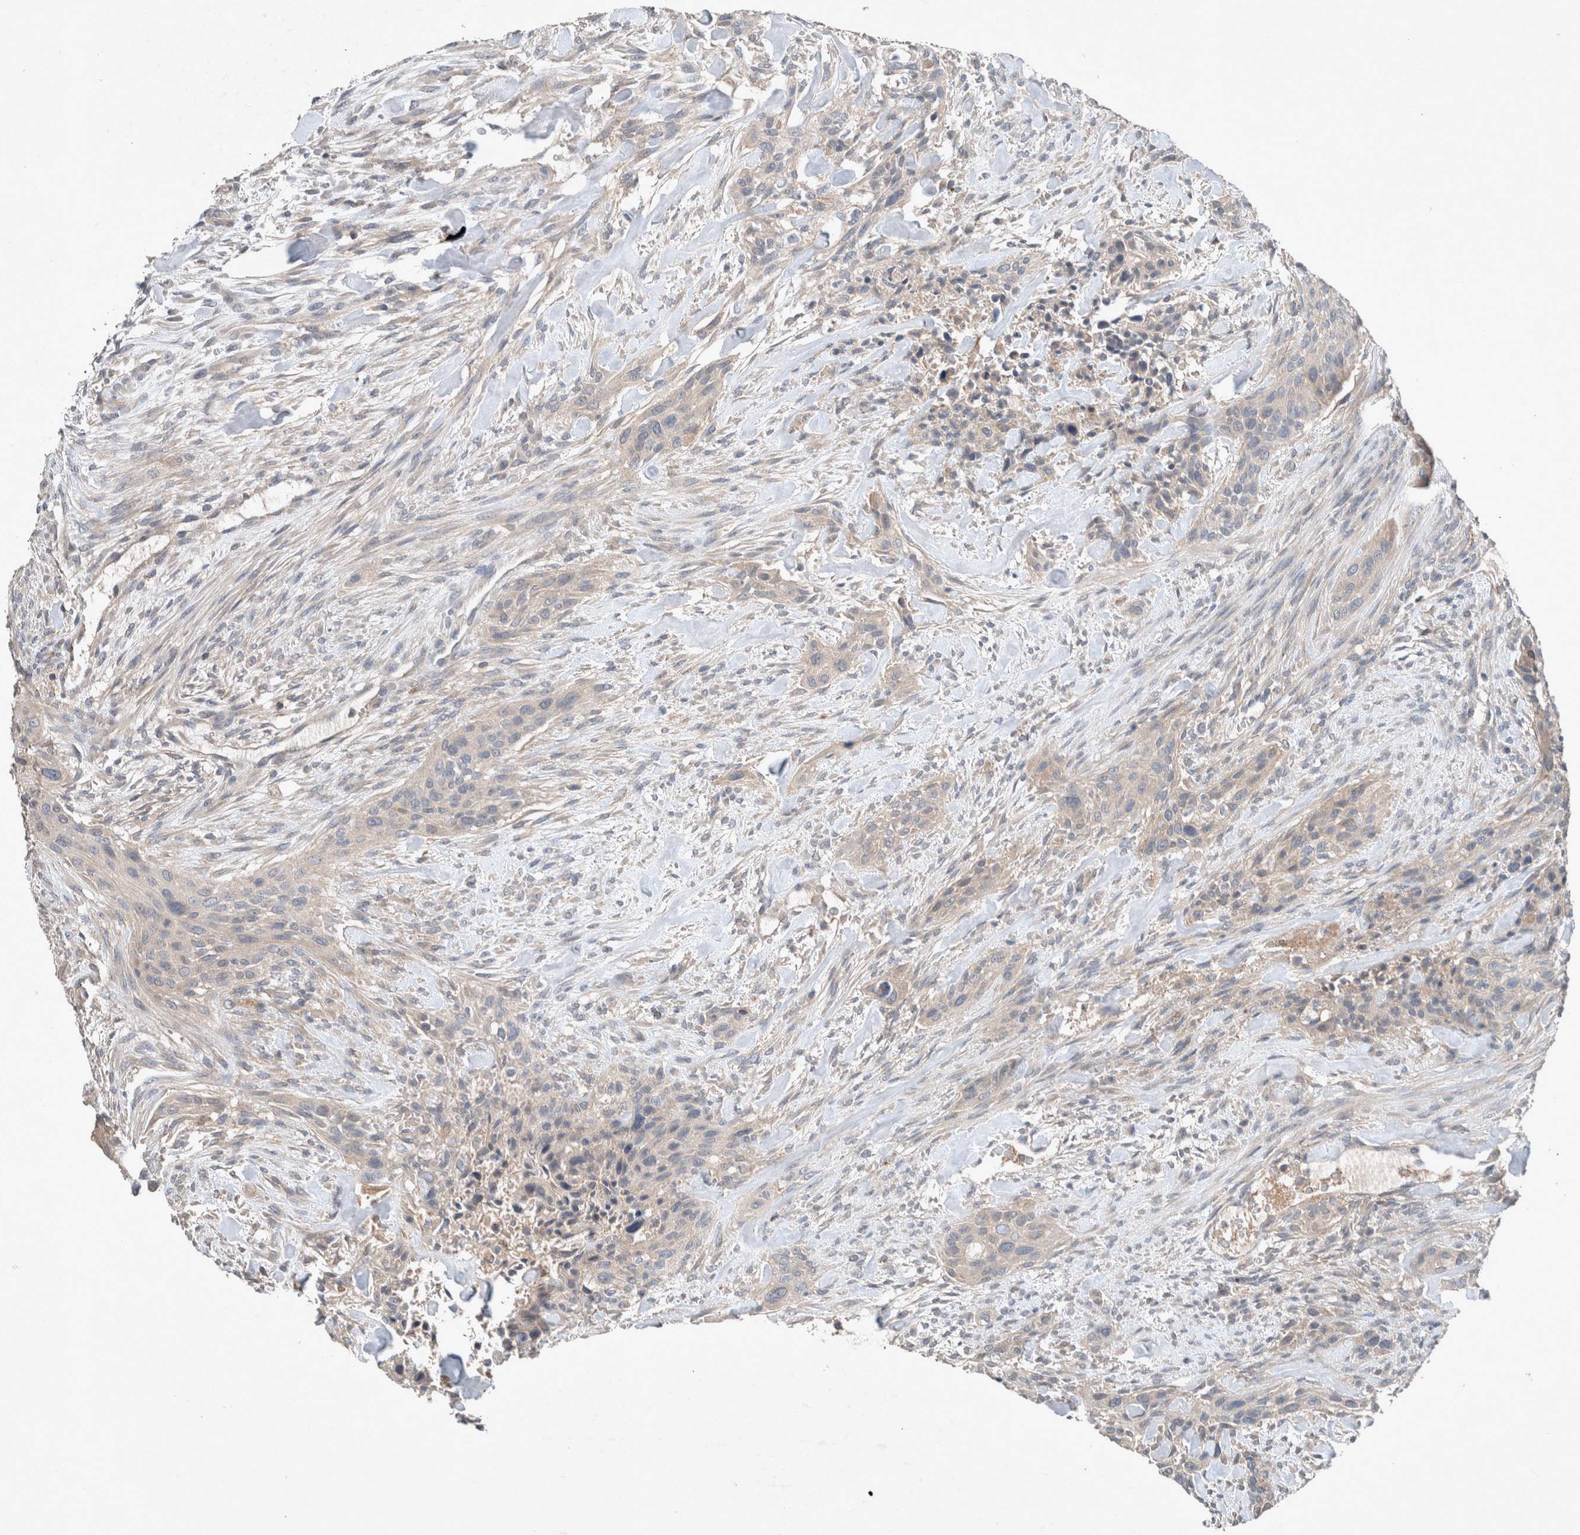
{"staining": {"intensity": "negative", "quantity": "none", "location": "none"}, "tissue": "urothelial cancer", "cell_type": "Tumor cells", "image_type": "cancer", "snomed": [{"axis": "morphology", "description": "Urothelial carcinoma, High grade"}, {"axis": "topography", "description": "Urinary bladder"}], "caption": "A photomicrograph of human urothelial cancer is negative for staining in tumor cells.", "gene": "UGCG", "patient": {"sex": "male", "age": 35}}